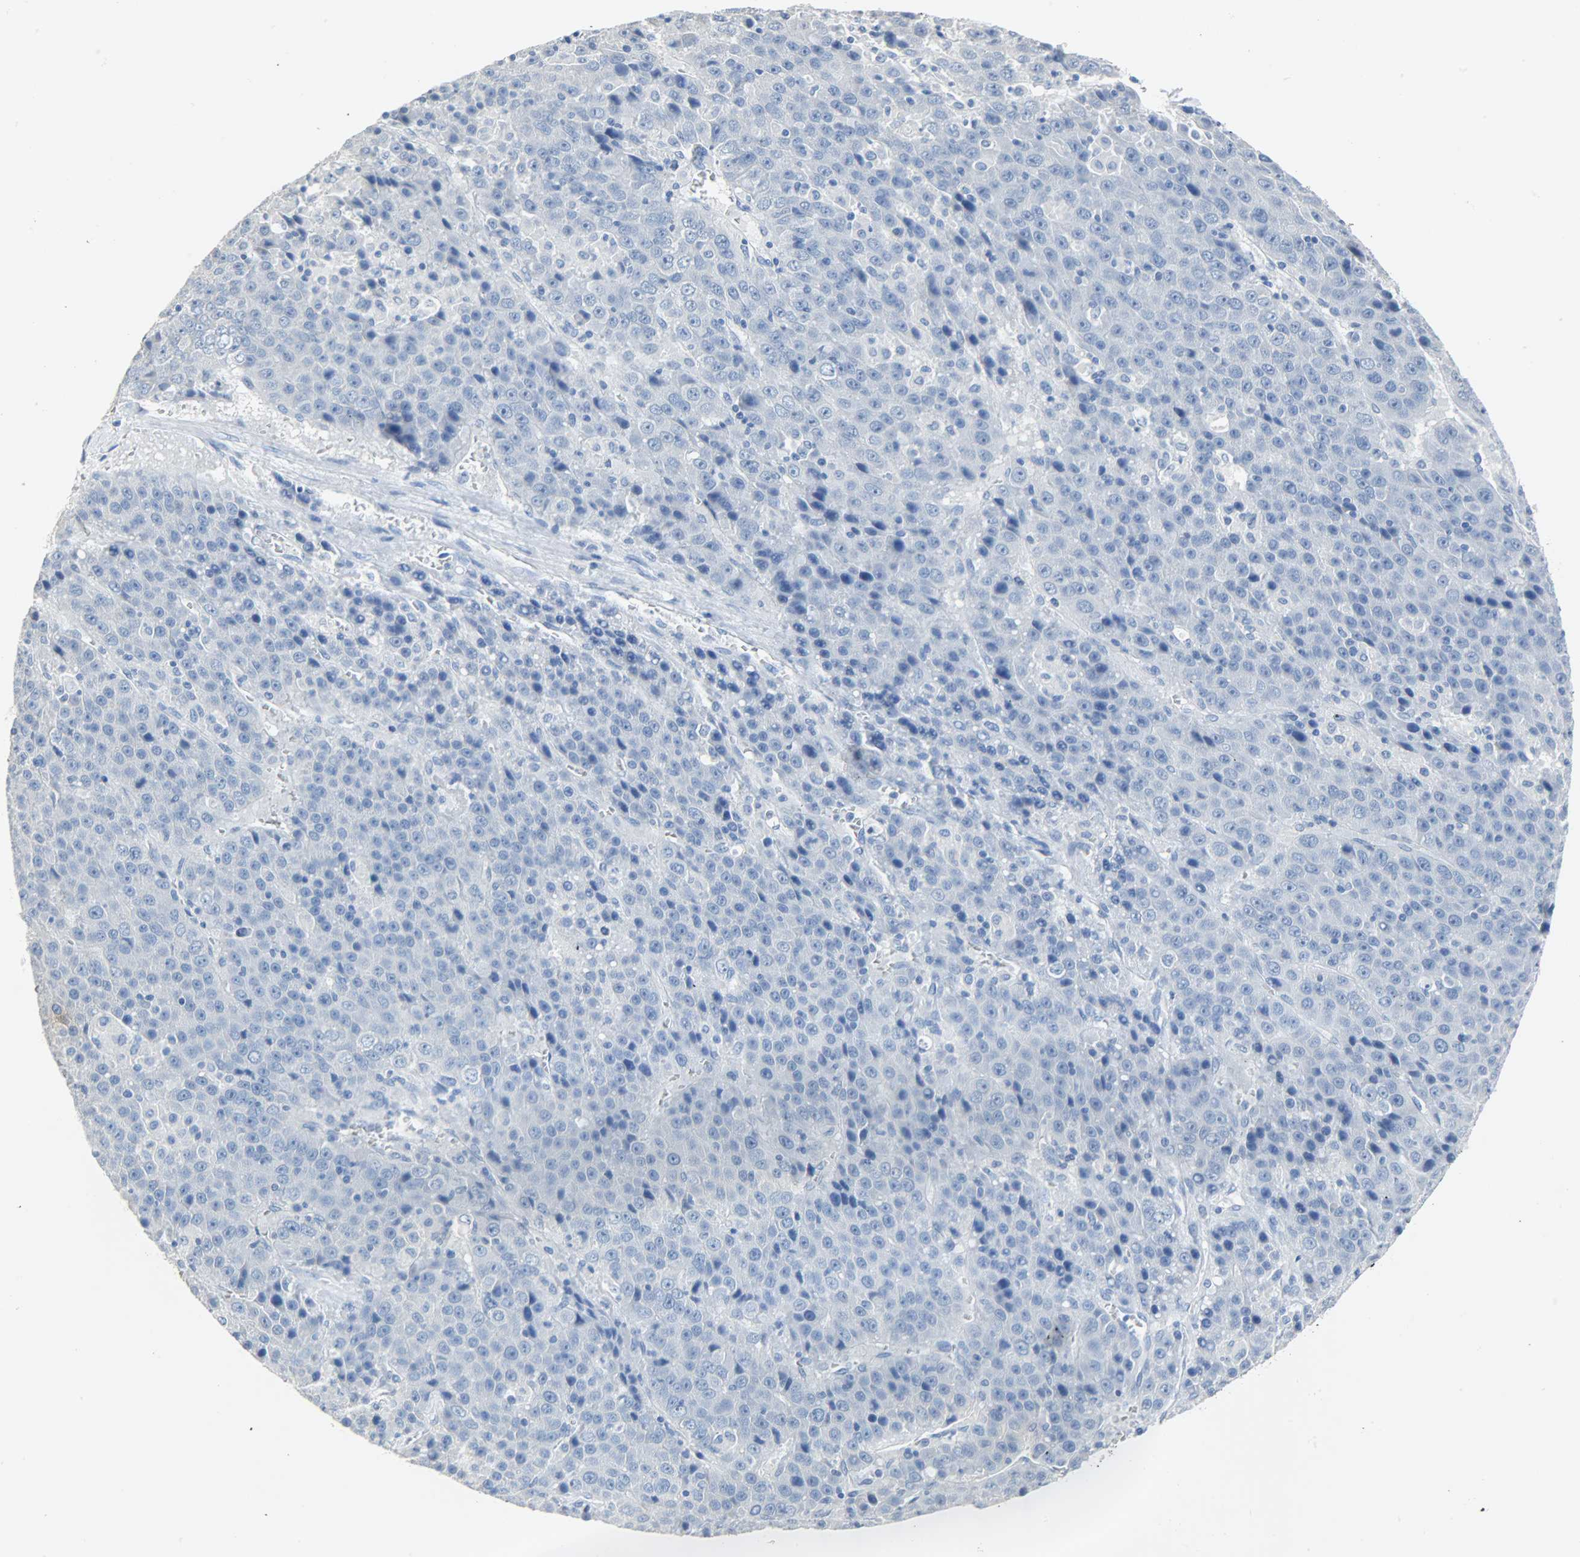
{"staining": {"intensity": "negative", "quantity": "none", "location": "none"}, "tissue": "liver cancer", "cell_type": "Tumor cells", "image_type": "cancer", "snomed": [{"axis": "morphology", "description": "Carcinoma, Hepatocellular, NOS"}, {"axis": "topography", "description": "Liver"}], "caption": "This is an IHC photomicrograph of hepatocellular carcinoma (liver). There is no staining in tumor cells.", "gene": "CA3", "patient": {"sex": "female", "age": 53}}